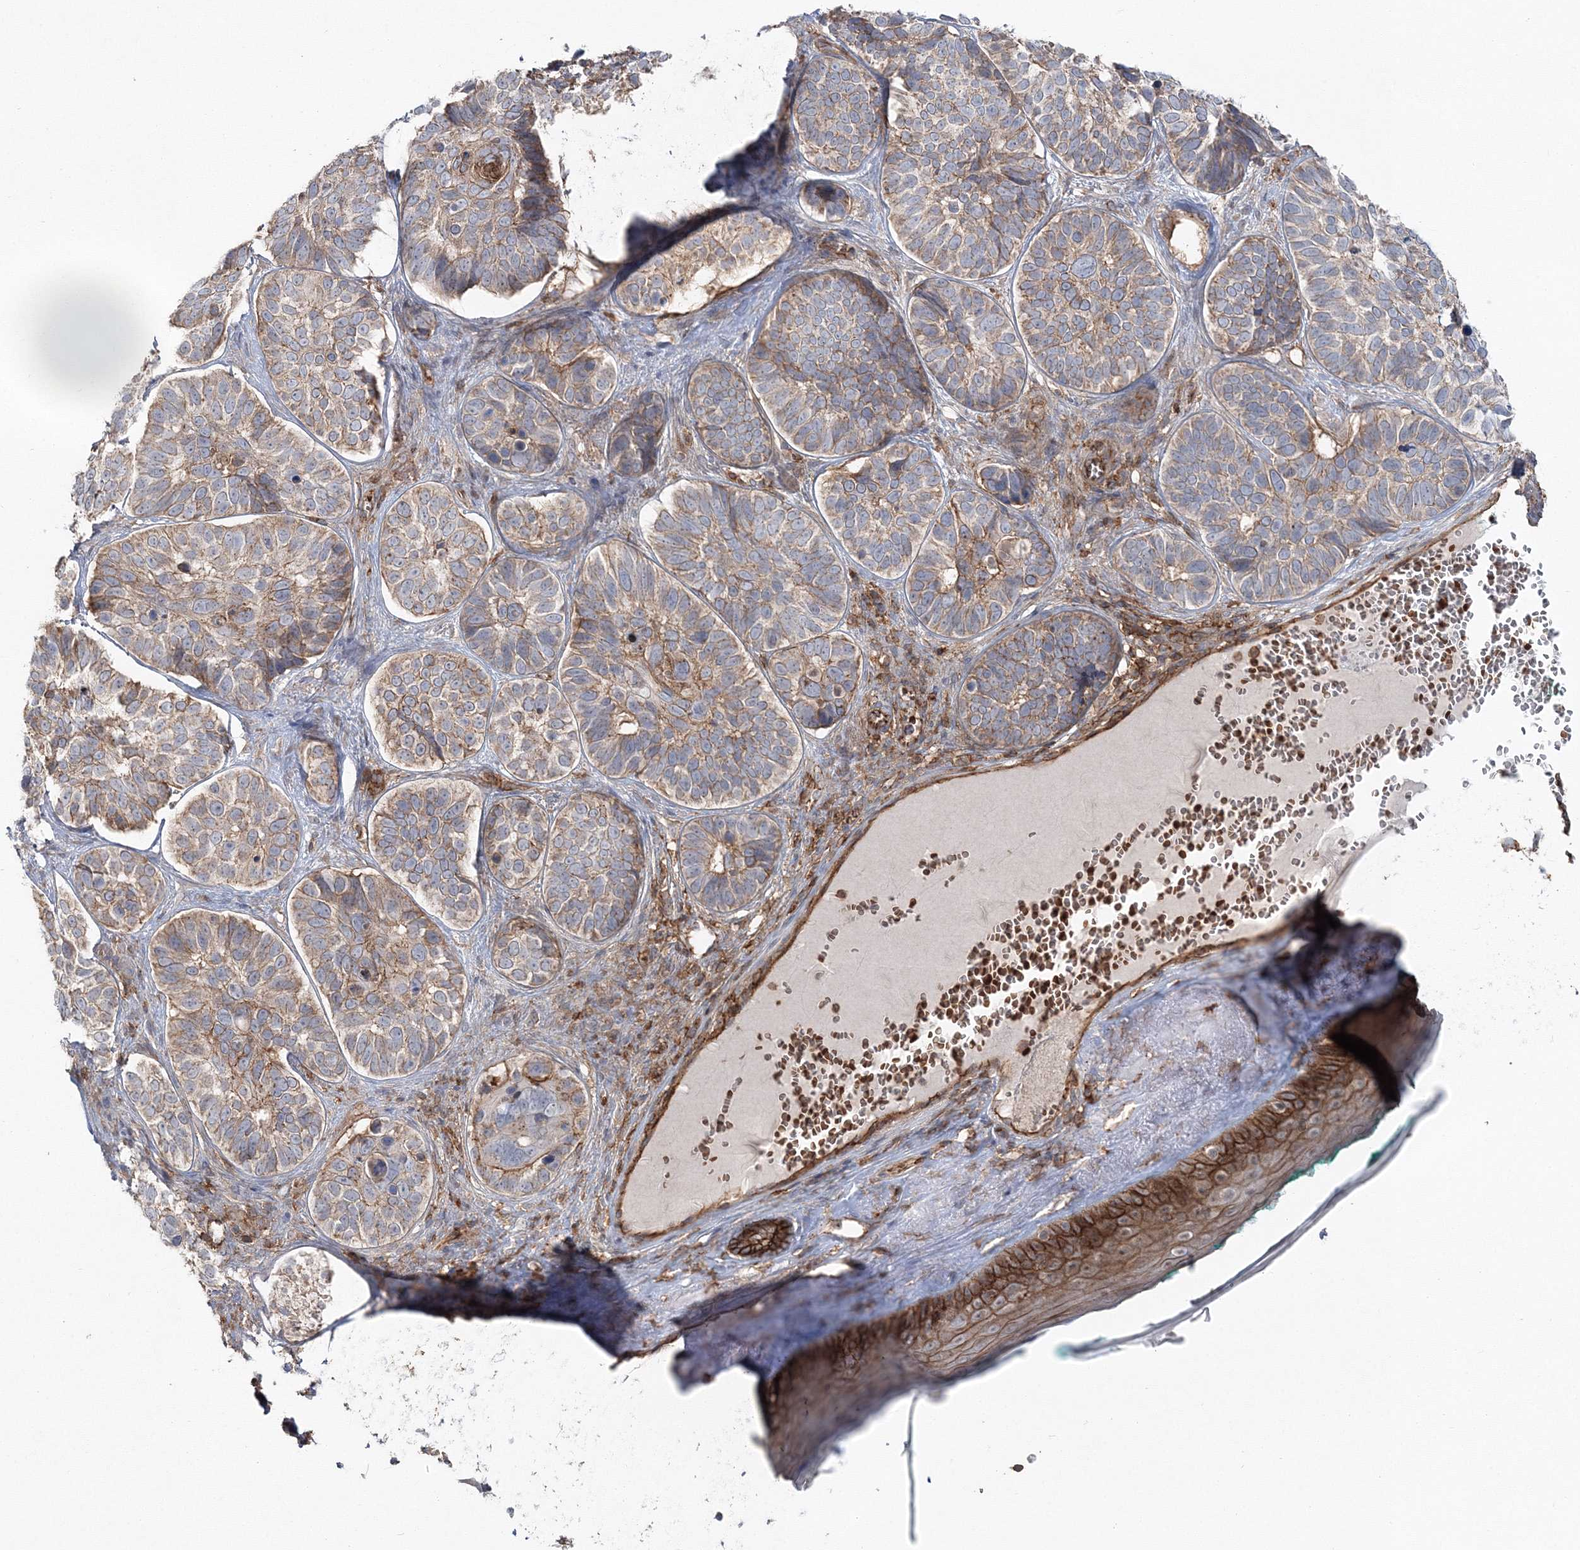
{"staining": {"intensity": "weak", "quantity": ">75%", "location": "cytoplasmic/membranous"}, "tissue": "skin cancer", "cell_type": "Tumor cells", "image_type": "cancer", "snomed": [{"axis": "morphology", "description": "Basal cell carcinoma"}, {"axis": "topography", "description": "Skin"}], "caption": "This is an image of immunohistochemistry staining of skin basal cell carcinoma, which shows weak staining in the cytoplasmic/membranous of tumor cells.", "gene": "PCBD2", "patient": {"sex": "male", "age": 62}}